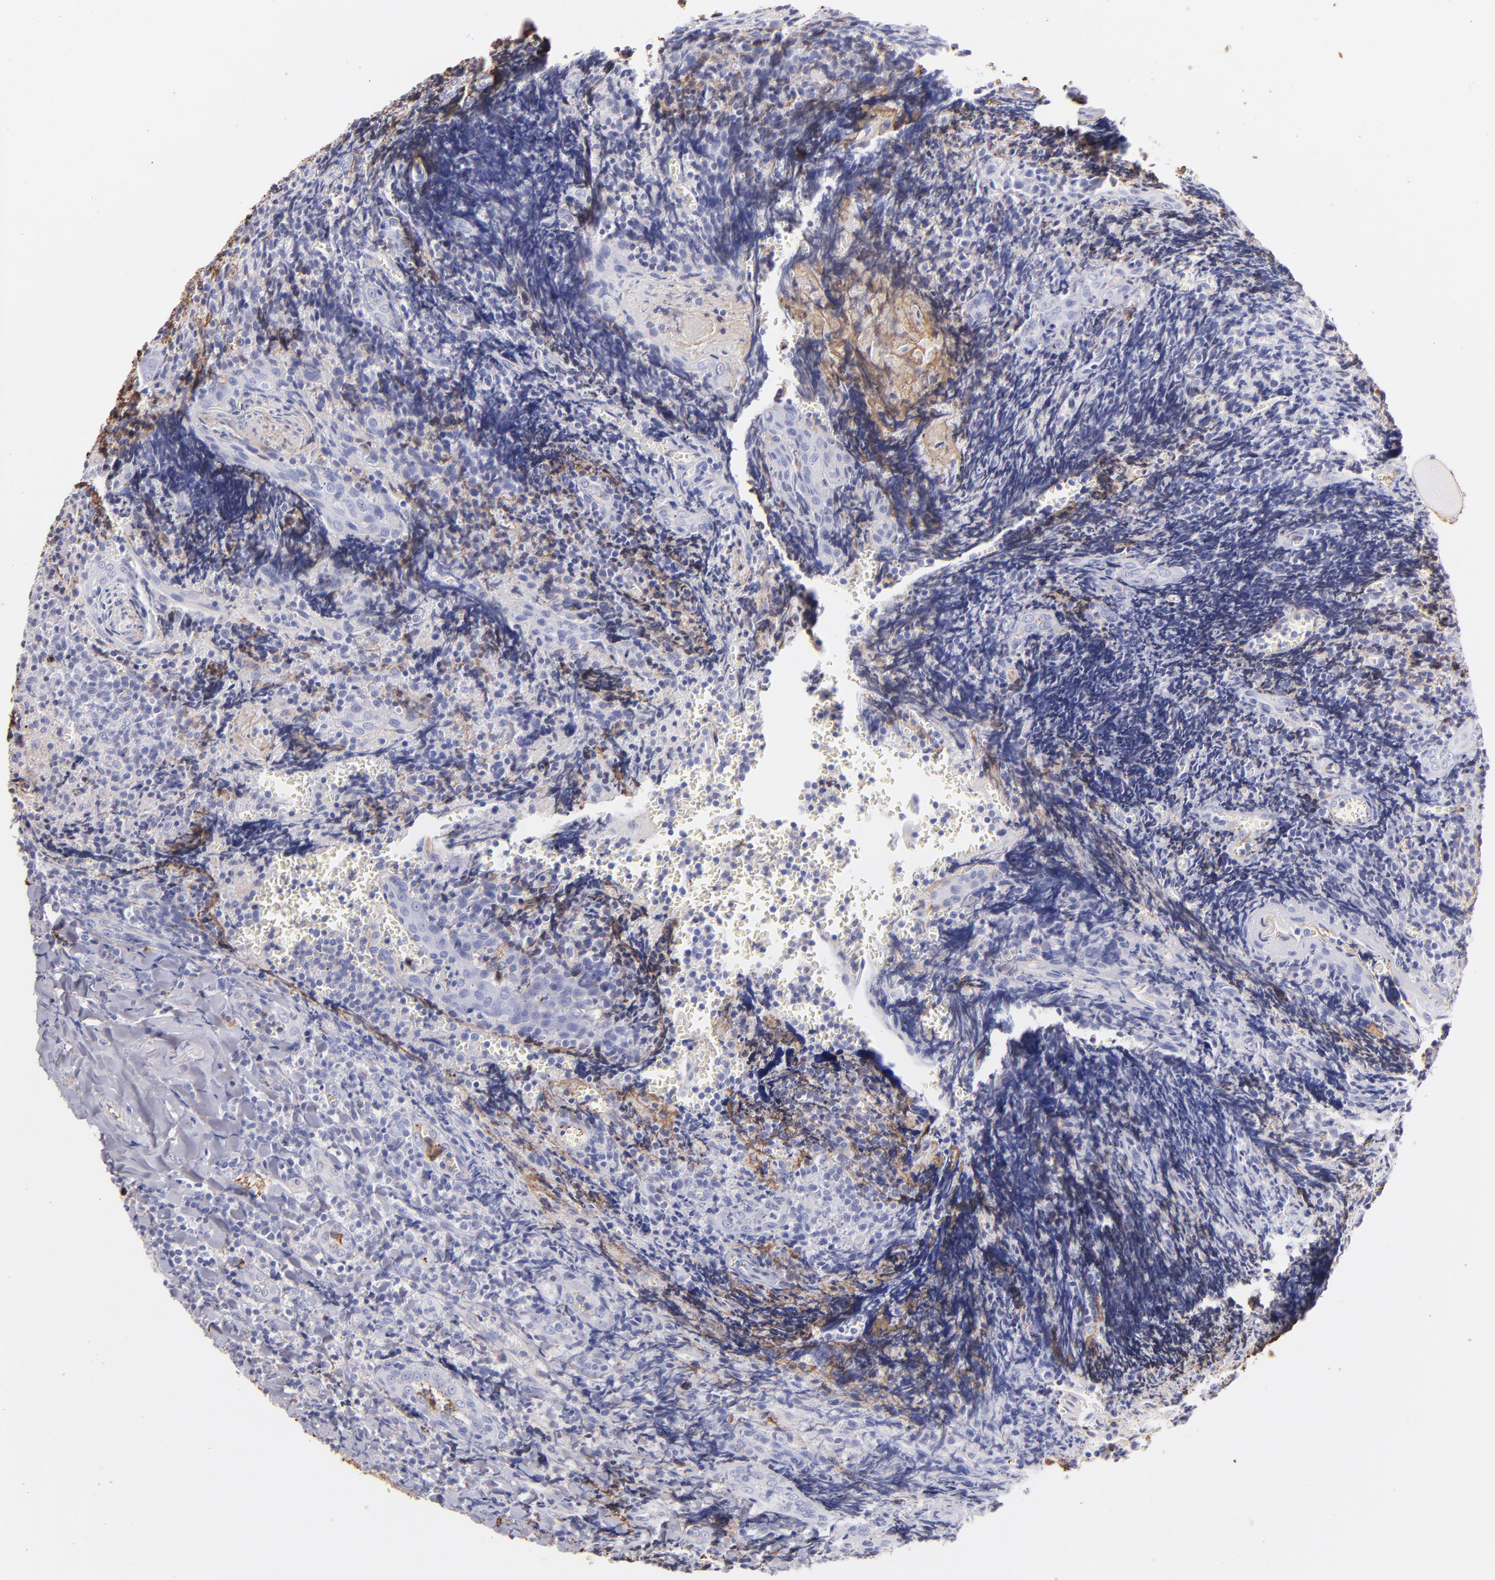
{"staining": {"intensity": "negative", "quantity": "none", "location": "none"}, "tissue": "tonsil", "cell_type": "Germinal center cells", "image_type": "normal", "snomed": [{"axis": "morphology", "description": "Normal tissue, NOS"}, {"axis": "topography", "description": "Tonsil"}], "caption": "This histopathology image is of unremarkable tonsil stained with immunohistochemistry to label a protein in brown with the nuclei are counter-stained blue. There is no expression in germinal center cells. (Immunohistochemistry, brightfield microscopy, high magnification).", "gene": "FGB", "patient": {"sex": "male", "age": 20}}